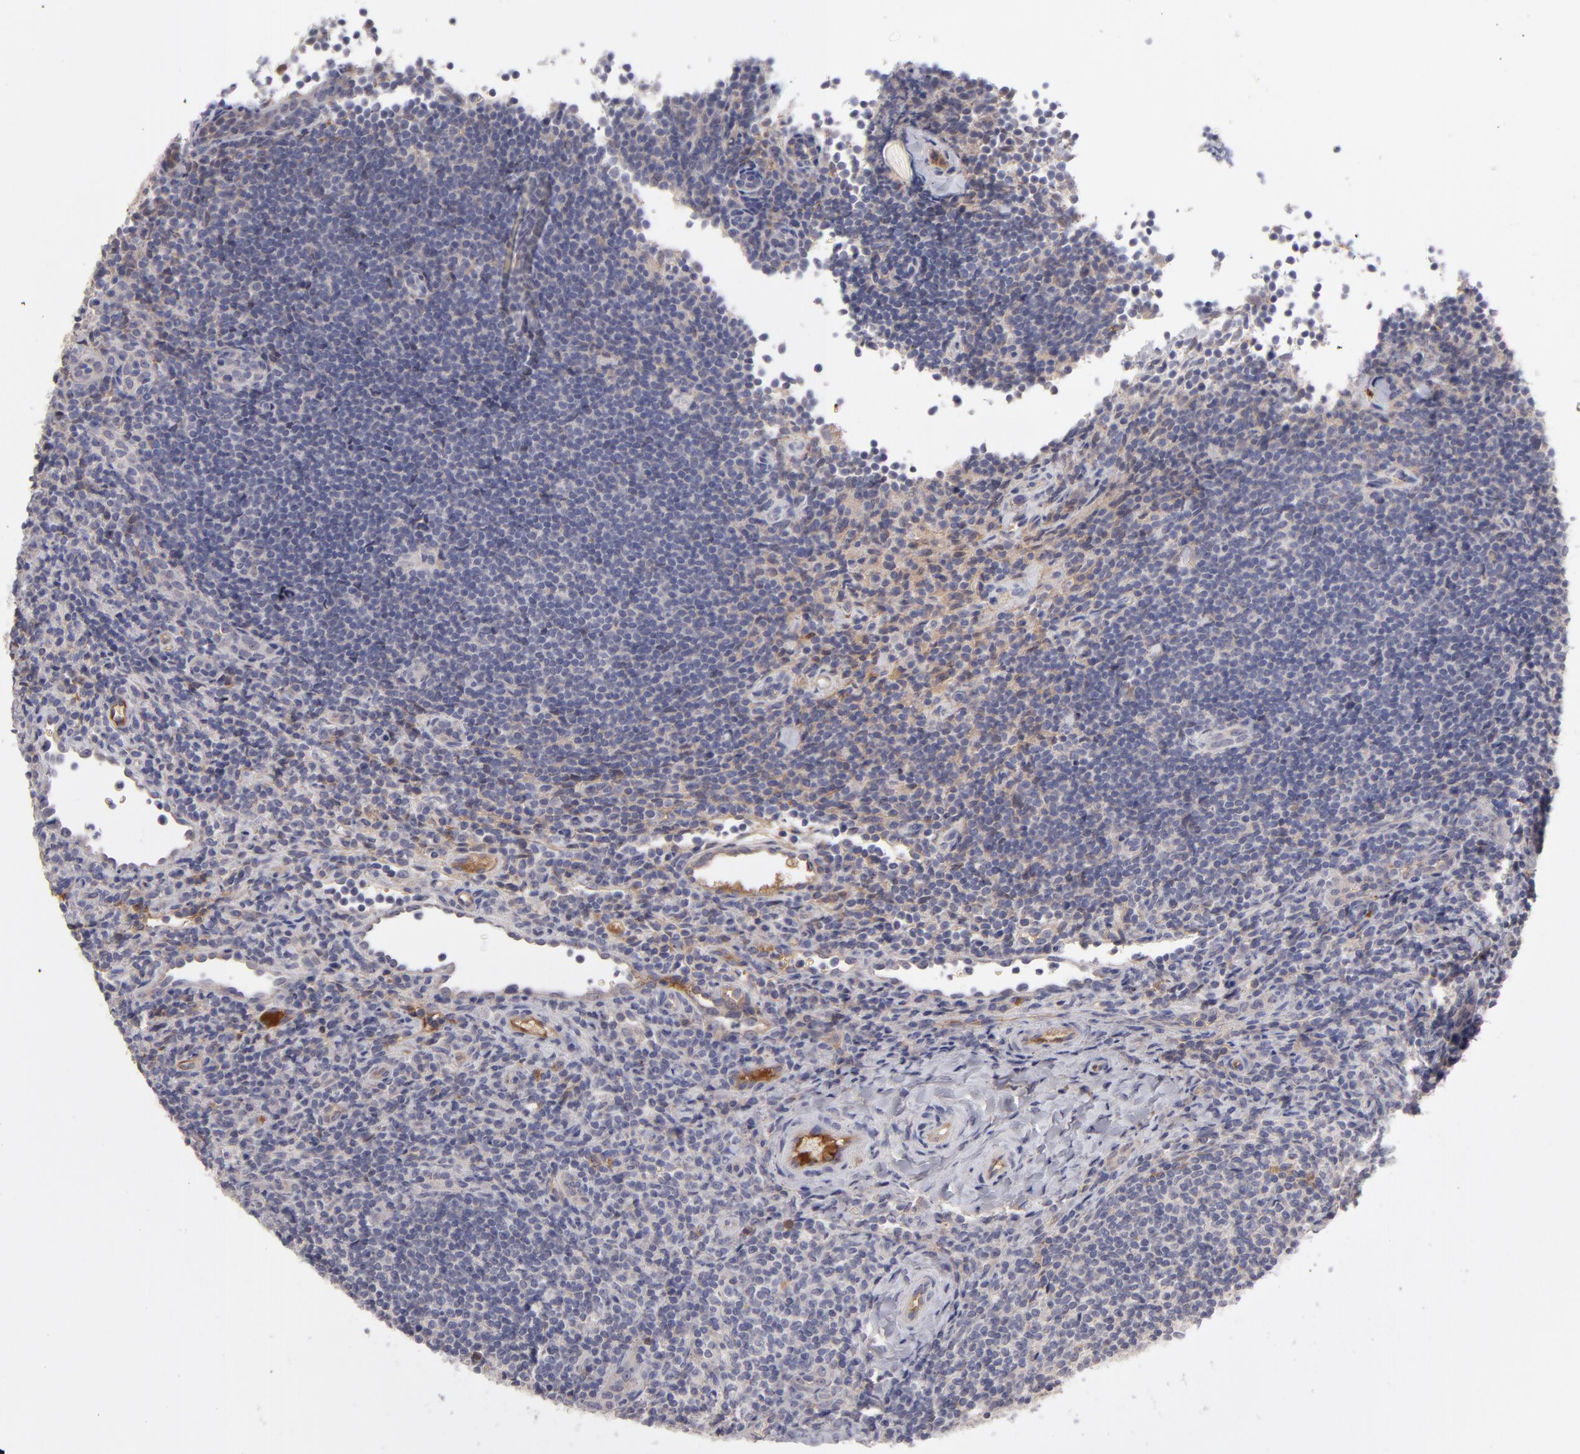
{"staining": {"intensity": "negative", "quantity": "none", "location": "none"}, "tissue": "lymphoma", "cell_type": "Tumor cells", "image_type": "cancer", "snomed": [{"axis": "morphology", "description": "Malignant lymphoma, non-Hodgkin's type, Low grade"}, {"axis": "topography", "description": "Lymph node"}], "caption": "IHC micrograph of neoplastic tissue: human malignant lymphoma, non-Hodgkin's type (low-grade) stained with DAB reveals no significant protein positivity in tumor cells.", "gene": "ITIH4", "patient": {"sex": "female", "age": 76}}